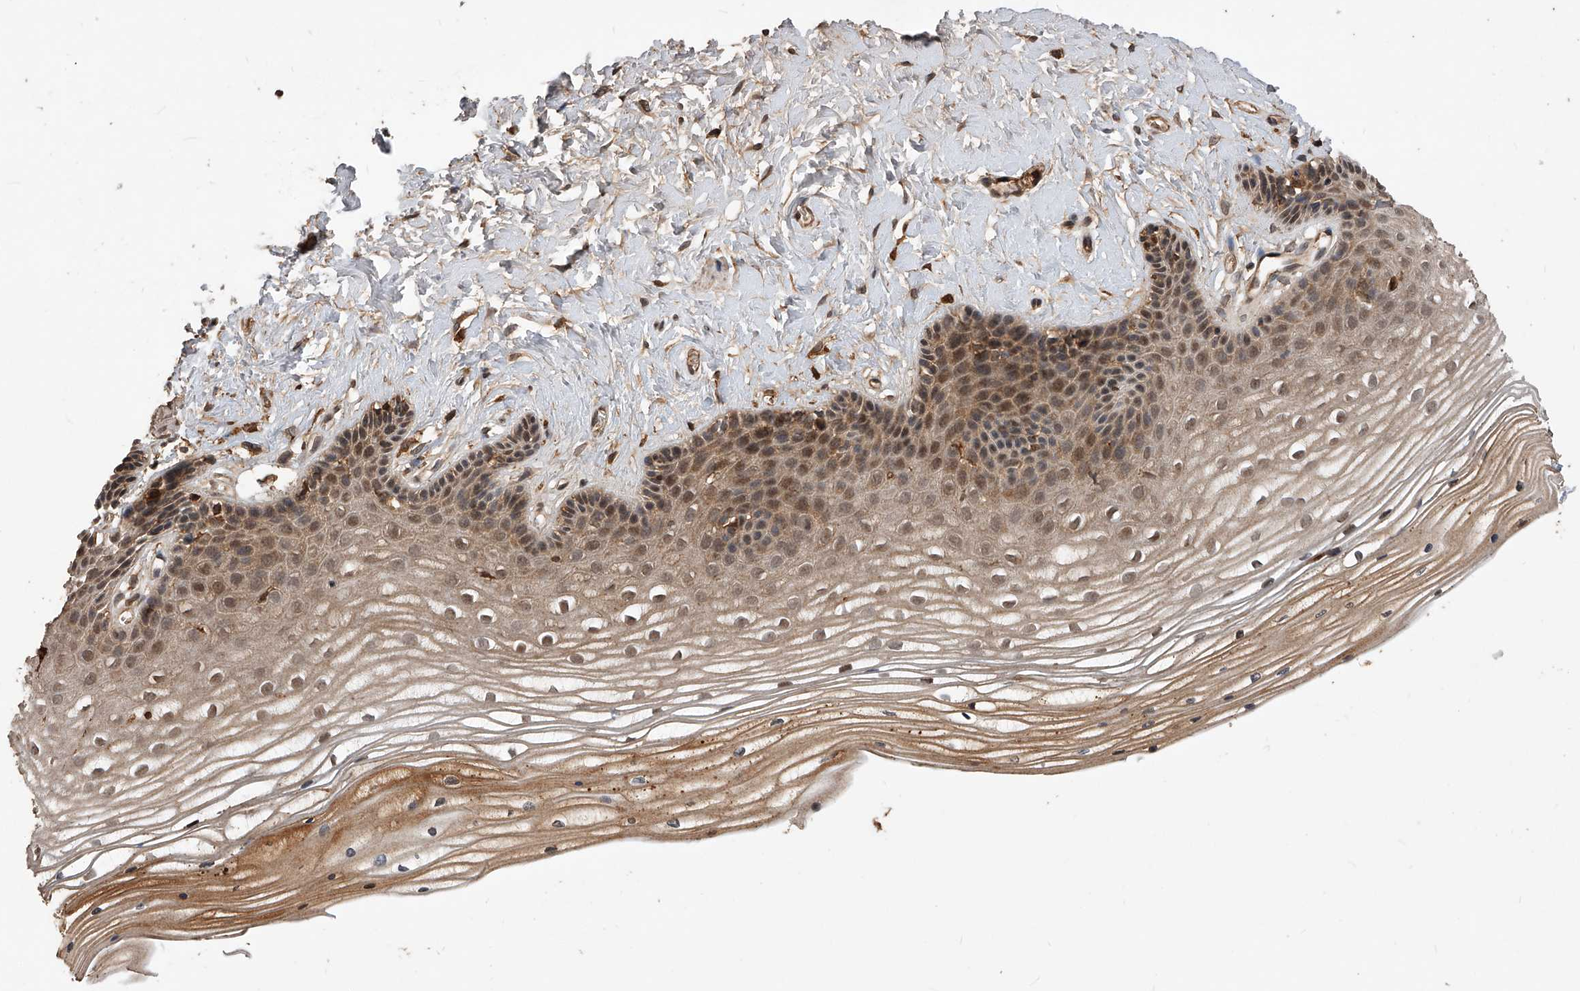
{"staining": {"intensity": "moderate", "quantity": ">75%", "location": "cytoplasmic/membranous,nuclear"}, "tissue": "vagina", "cell_type": "Squamous epithelial cells", "image_type": "normal", "snomed": [{"axis": "morphology", "description": "Normal tissue, NOS"}, {"axis": "topography", "description": "Vagina"}, {"axis": "topography", "description": "Cervix"}], "caption": "Human vagina stained for a protein (brown) shows moderate cytoplasmic/membranous,nuclear positive staining in approximately >75% of squamous epithelial cells.", "gene": "CFAP410", "patient": {"sex": "female", "age": 40}}